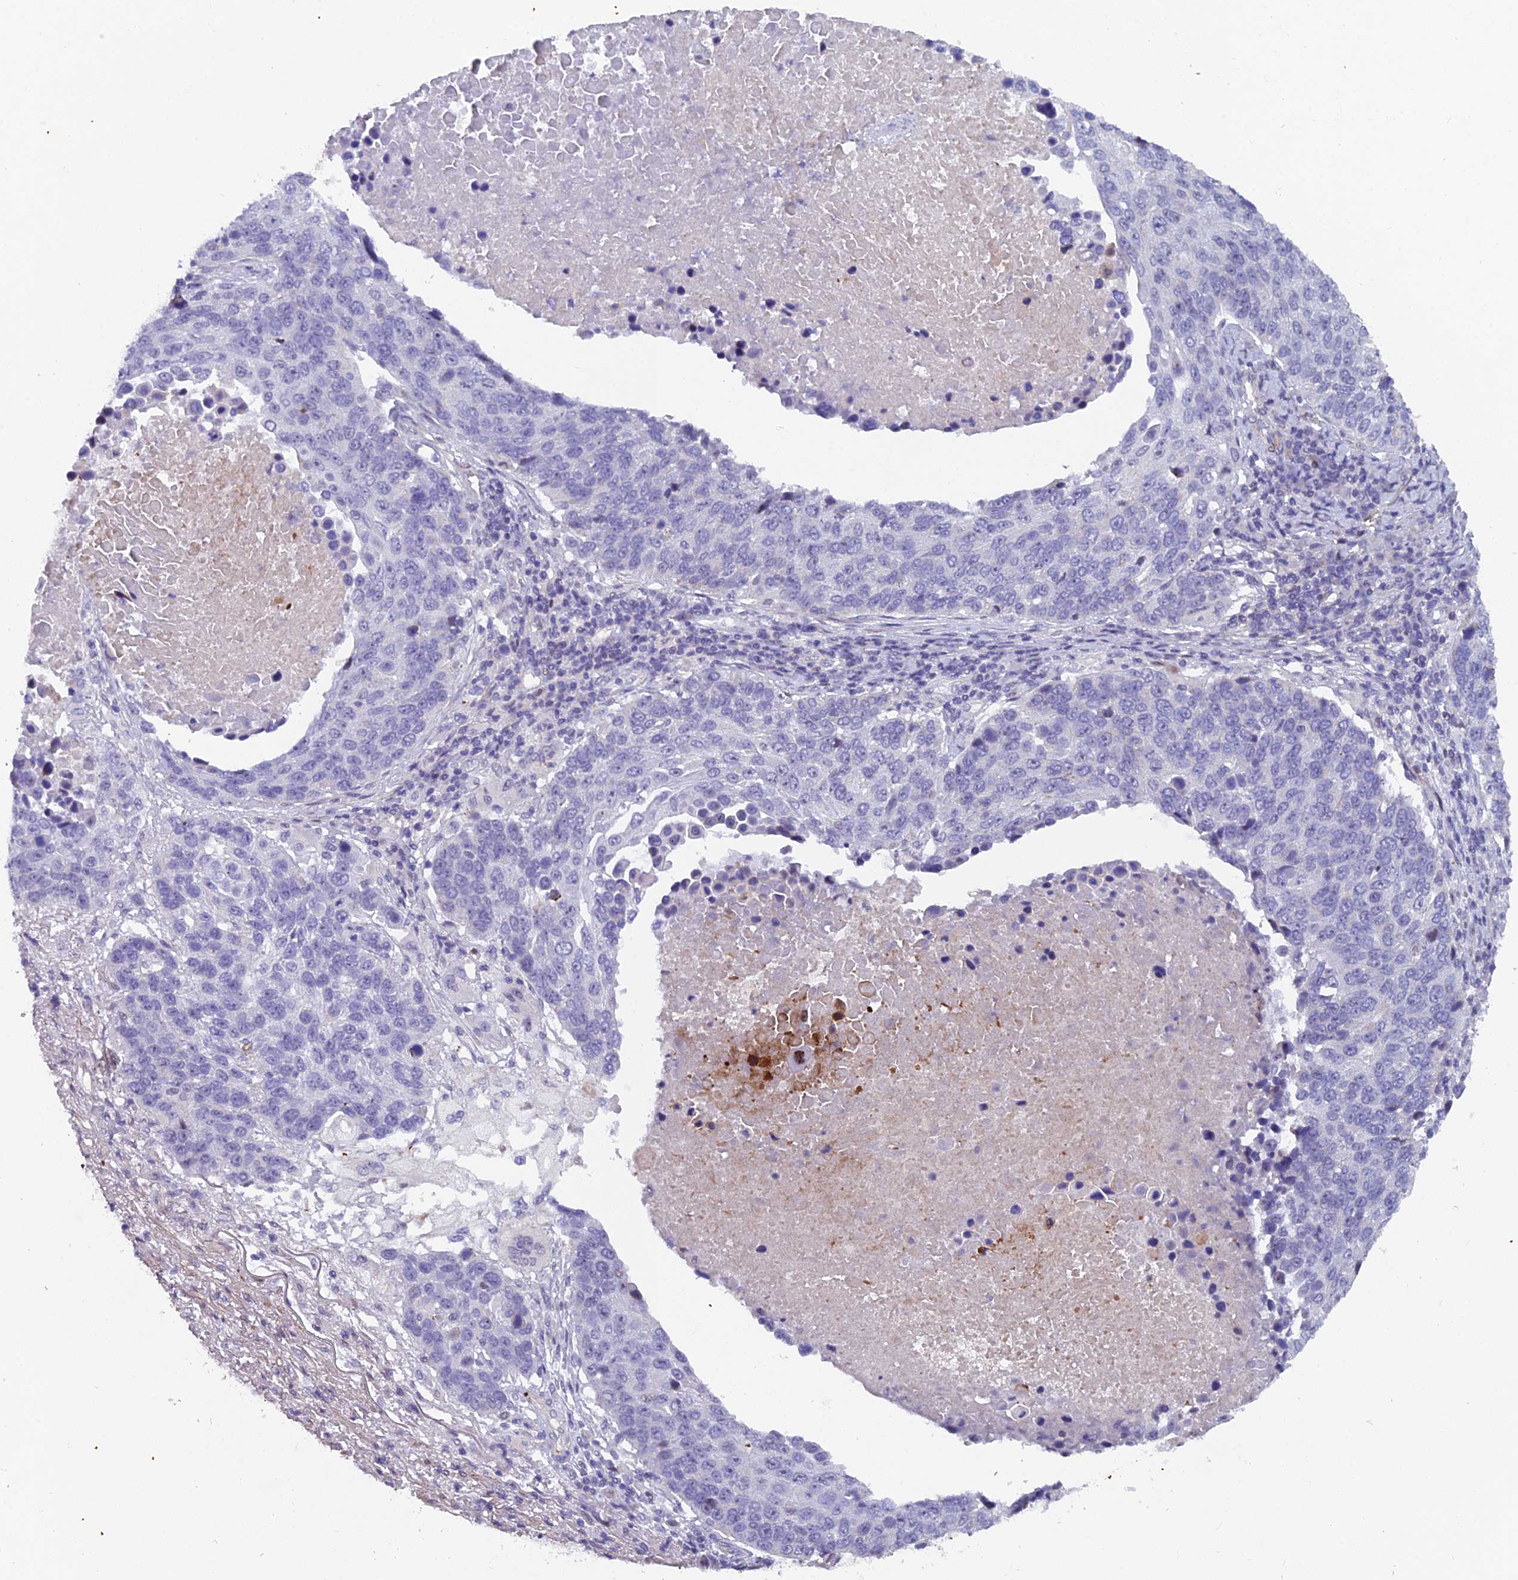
{"staining": {"intensity": "negative", "quantity": "none", "location": "none"}, "tissue": "lung cancer", "cell_type": "Tumor cells", "image_type": "cancer", "snomed": [{"axis": "morphology", "description": "Normal tissue, NOS"}, {"axis": "morphology", "description": "Squamous cell carcinoma, NOS"}, {"axis": "topography", "description": "Lymph node"}, {"axis": "topography", "description": "Lung"}], "caption": "Human lung squamous cell carcinoma stained for a protein using immunohistochemistry demonstrates no staining in tumor cells.", "gene": "XKR9", "patient": {"sex": "male", "age": 66}}